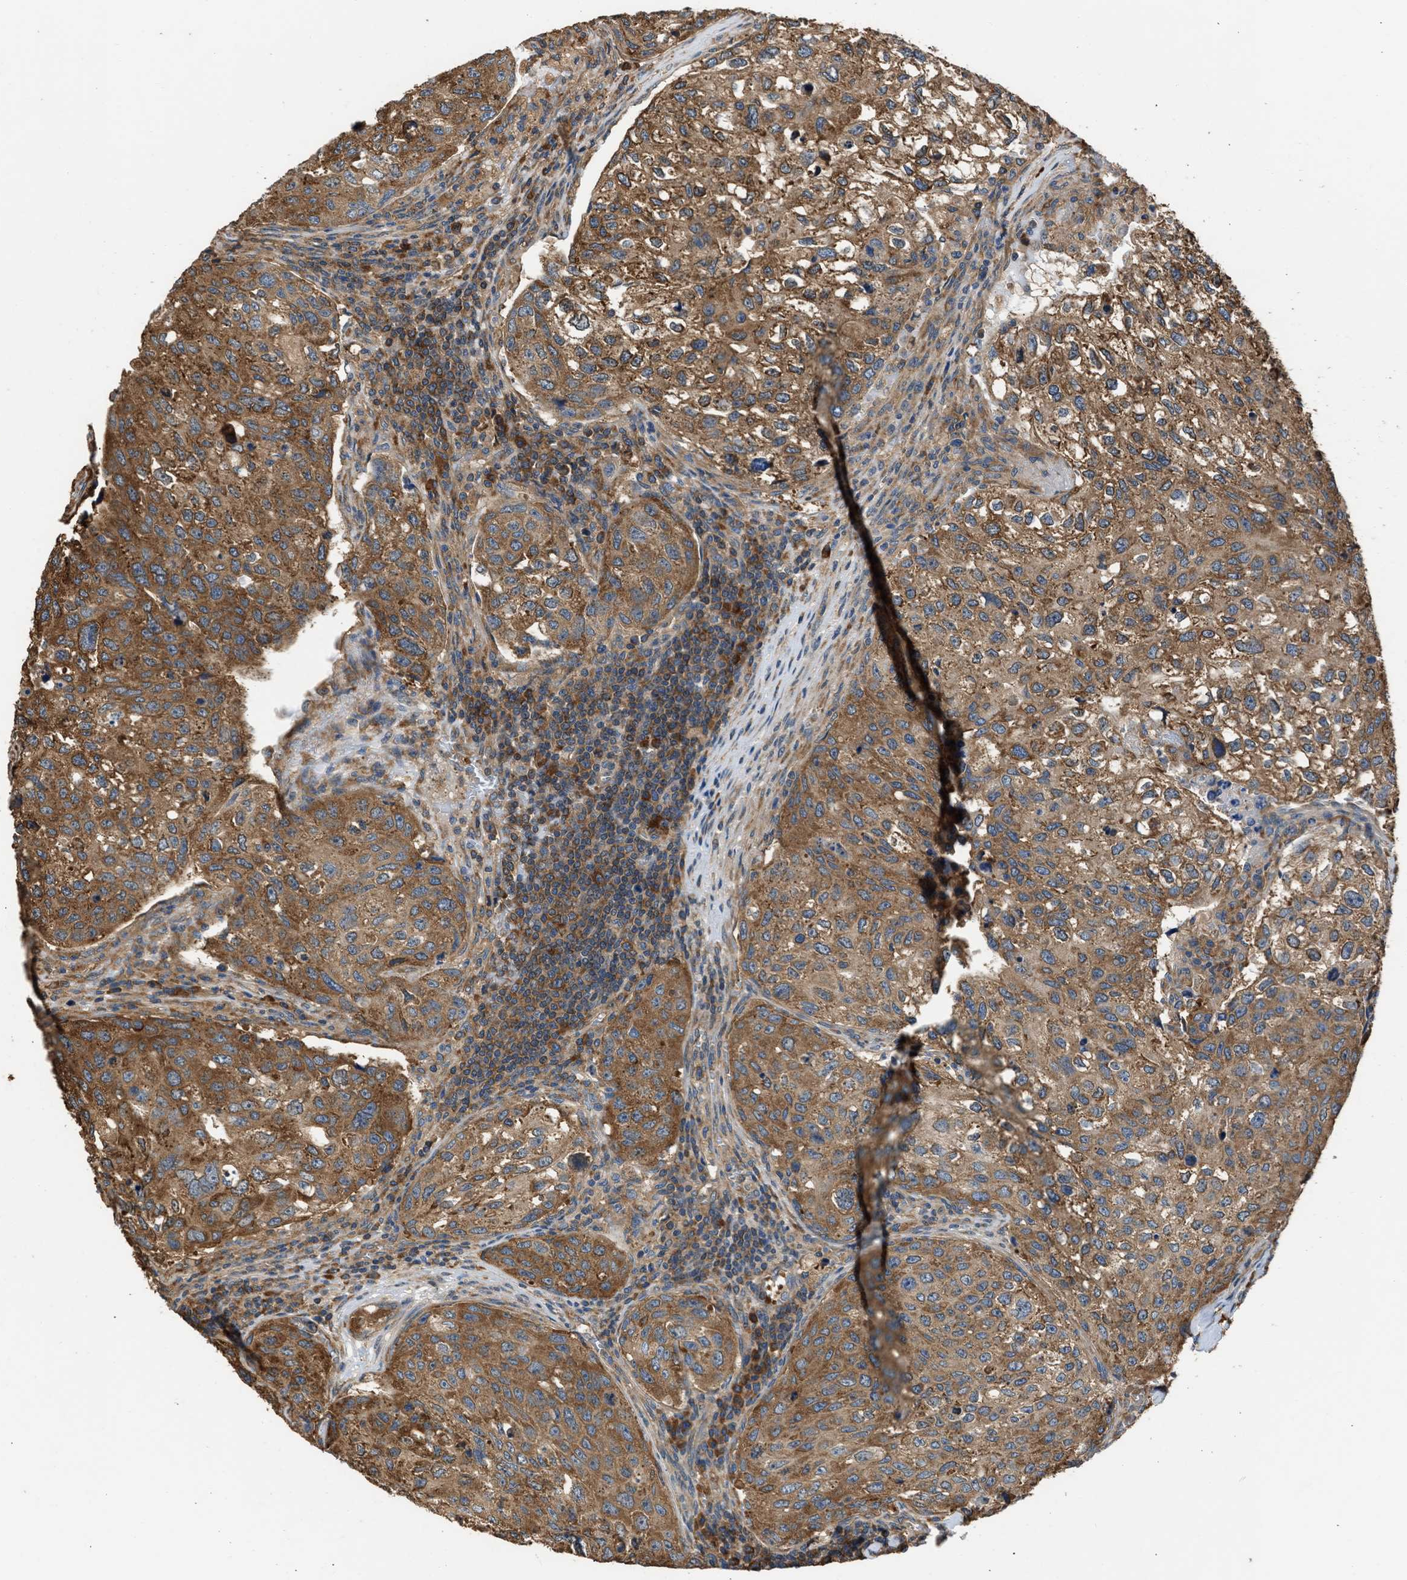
{"staining": {"intensity": "moderate", "quantity": ">75%", "location": "cytoplasmic/membranous"}, "tissue": "urothelial cancer", "cell_type": "Tumor cells", "image_type": "cancer", "snomed": [{"axis": "morphology", "description": "Urothelial carcinoma, High grade"}, {"axis": "topography", "description": "Lymph node"}, {"axis": "topography", "description": "Urinary bladder"}], "caption": "Protein analysis of urothelial cancer tissue displays moderate cytoplasmic/membranous staining in about >75% of tumor cells.", "gene": "SLC36A4", "patient": {"sex": "male", "age": 51}}